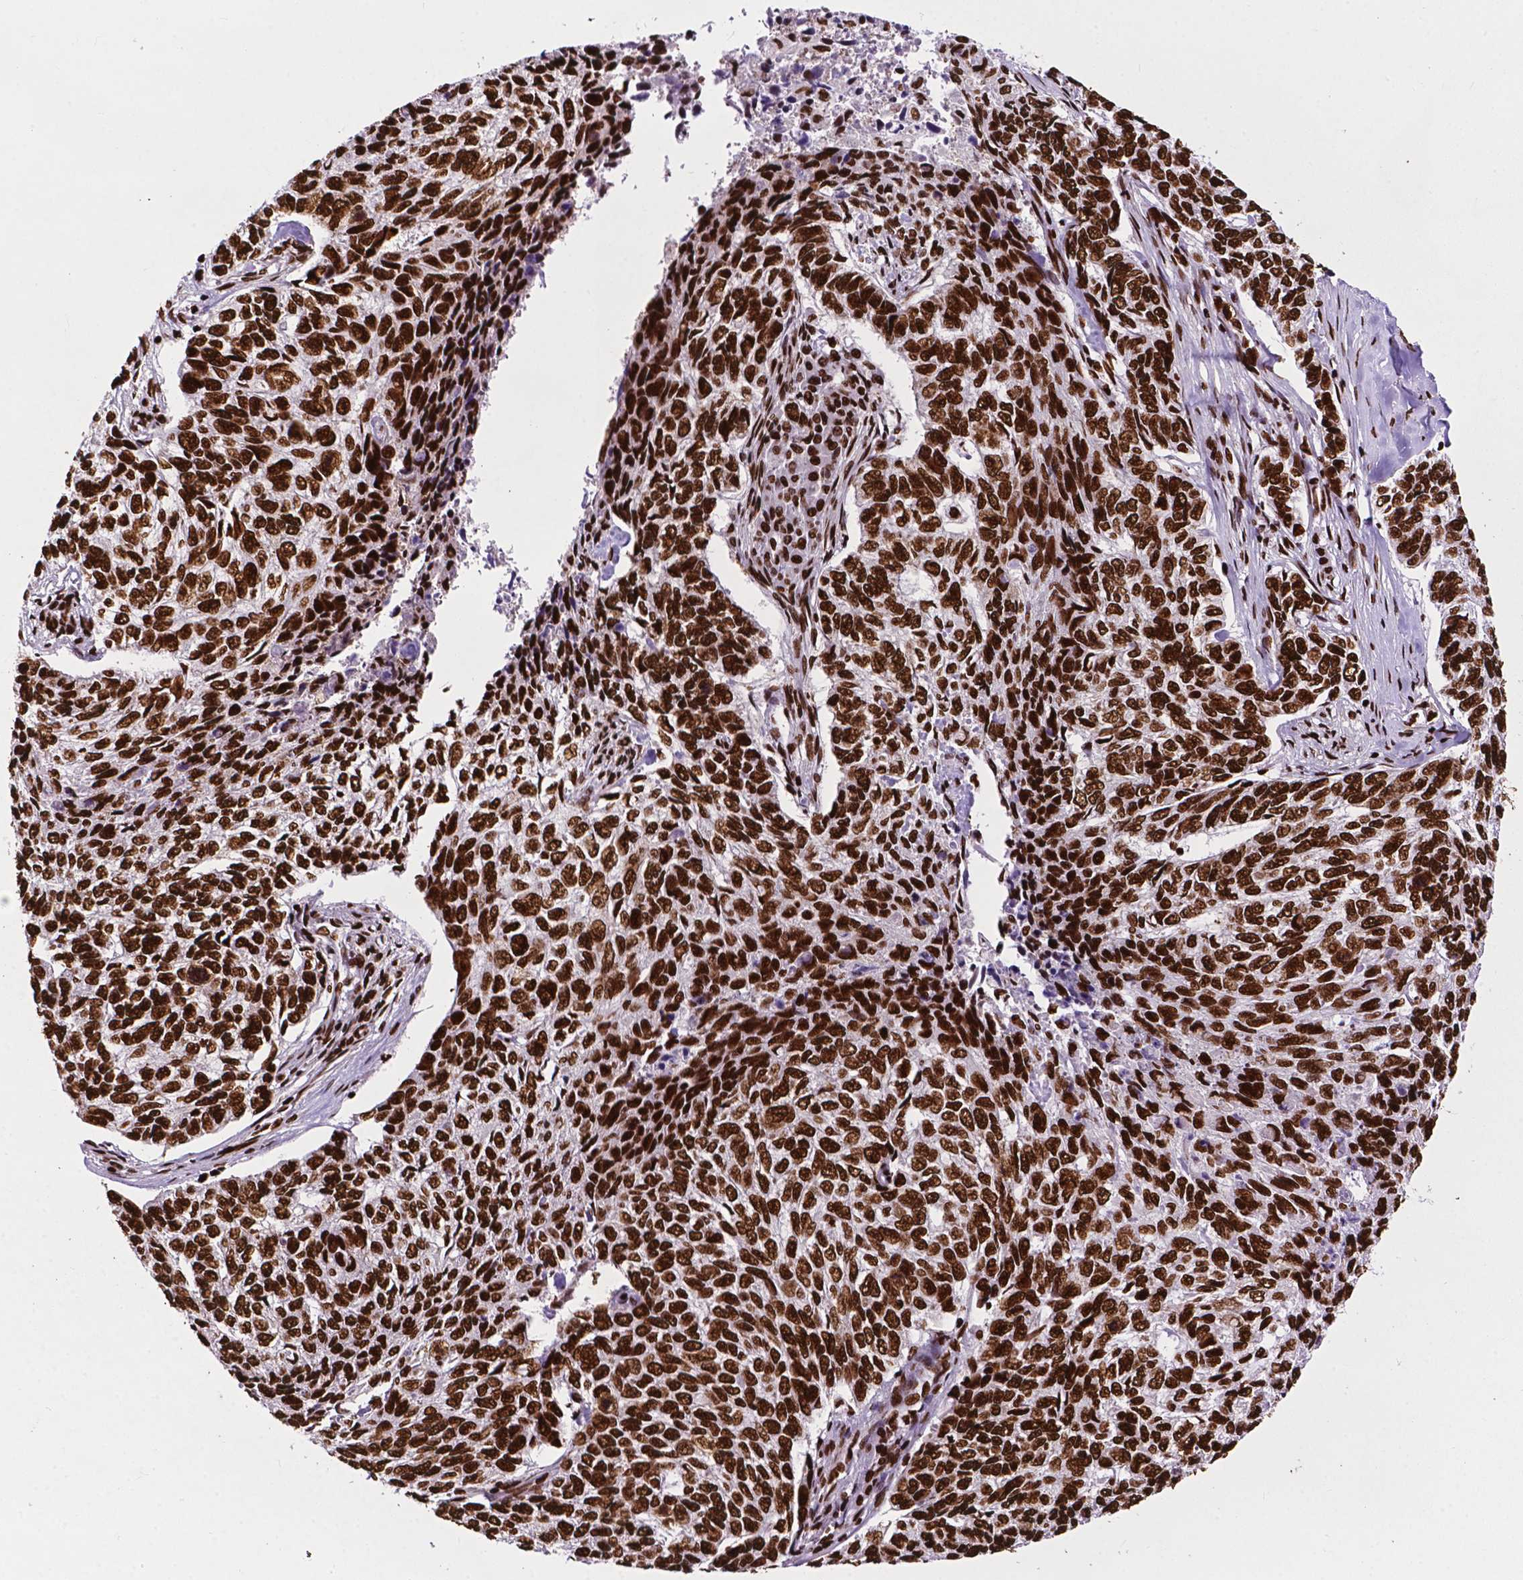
{"staining": {"intensity": "strong", "quantity": ">75%", "location": "nuclear"}, "tissue": "skin cancer", "cell_type": "Tumor cells", "image_type": "cancer", "snomed": [{"axis": "morphology", "description": "Basal cell carcinoma"}, {"axis": "topography", "description": "Skin"}], "caption": "Strong nuclear protein staining is identified in approximately >75% of tumor cells in basal cell carcinoma (skin).", "gene": "SMIM5", "patient": {"sex": "female", "age": 65}}